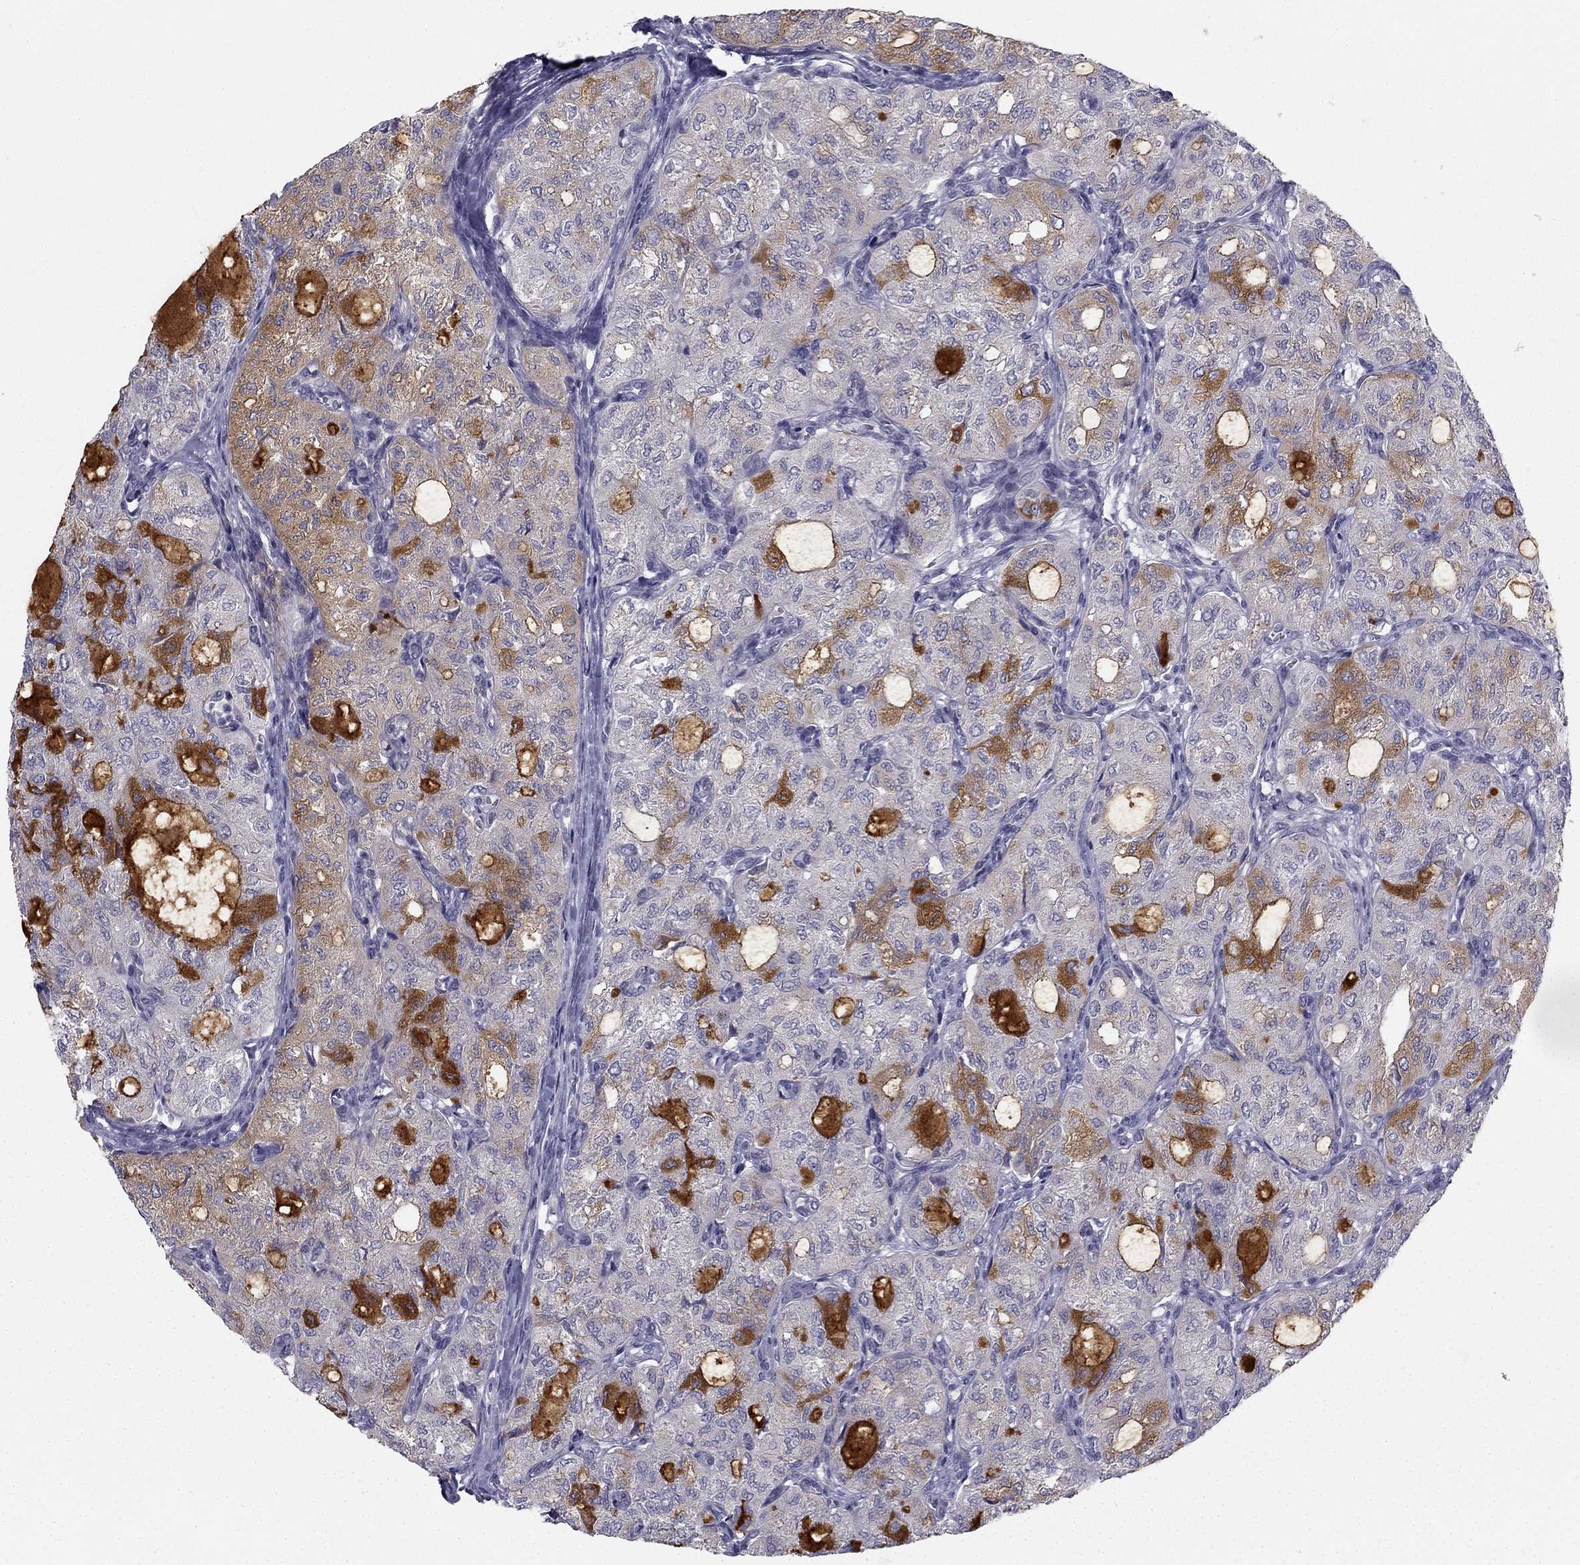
{"staining": {"intensity": "weak", "quantity": "25%-75%", "location": "cytoplasmic/membranous"}, "tissue": "thyroid cancer", "cell_type": "Tumor cells", "image_type": "cancer", "snomed": [{"axis": "morphology", "description": "Follicular adenoma carcinoma, NOS"}, {"axis": "topography", "description": "Thyroid gland"}], "caption": "A photomicrograph showing weak cytoplasmic/membranous staining in about 25%-75% of tumor cells in thyroid cancer (follicular adenoma carcinoma), as visualized by brown immunohistochemical staining.", "gene": "TRPS1", "patient": {"sex": "male", "age": 75}}